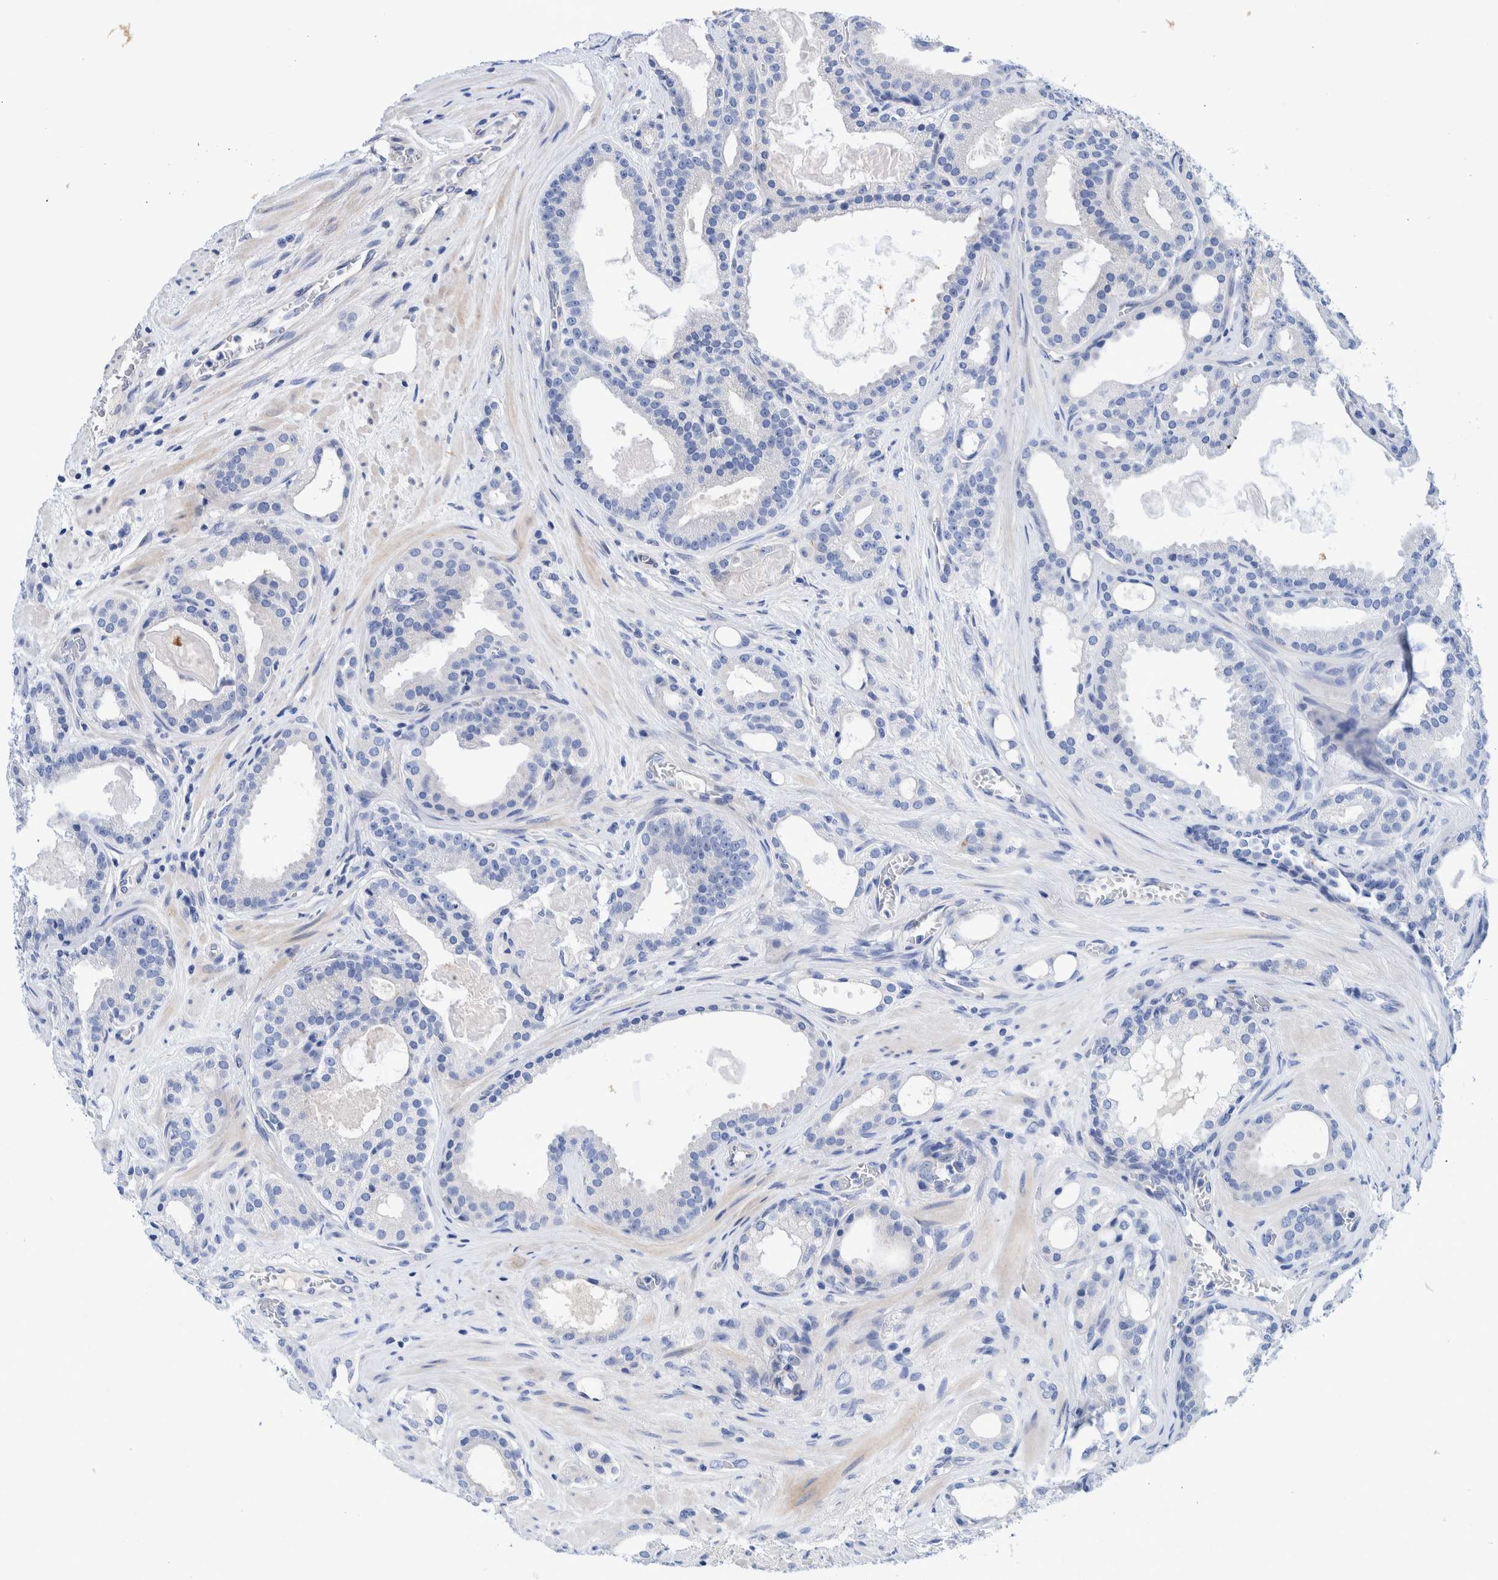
{"staining": {"intensity": "negative", "quantity": "none", "location": "none"}, "tissue": "prostate cancer", "cell_type": "Tumor cells", "image_type": "cancer", "snomed": [{"axis": "morphology", "description": "Adenocarcinoma, High grade"}, {"axis": "topography", "description": "Prostate"}], "caption": "The histopathology image reveals no staining of tumor cells in prostate cancer (high-grade adenocarcinoma).", "gene": "SLC45A4", "patient": {"sex": "male", "age": 60}}